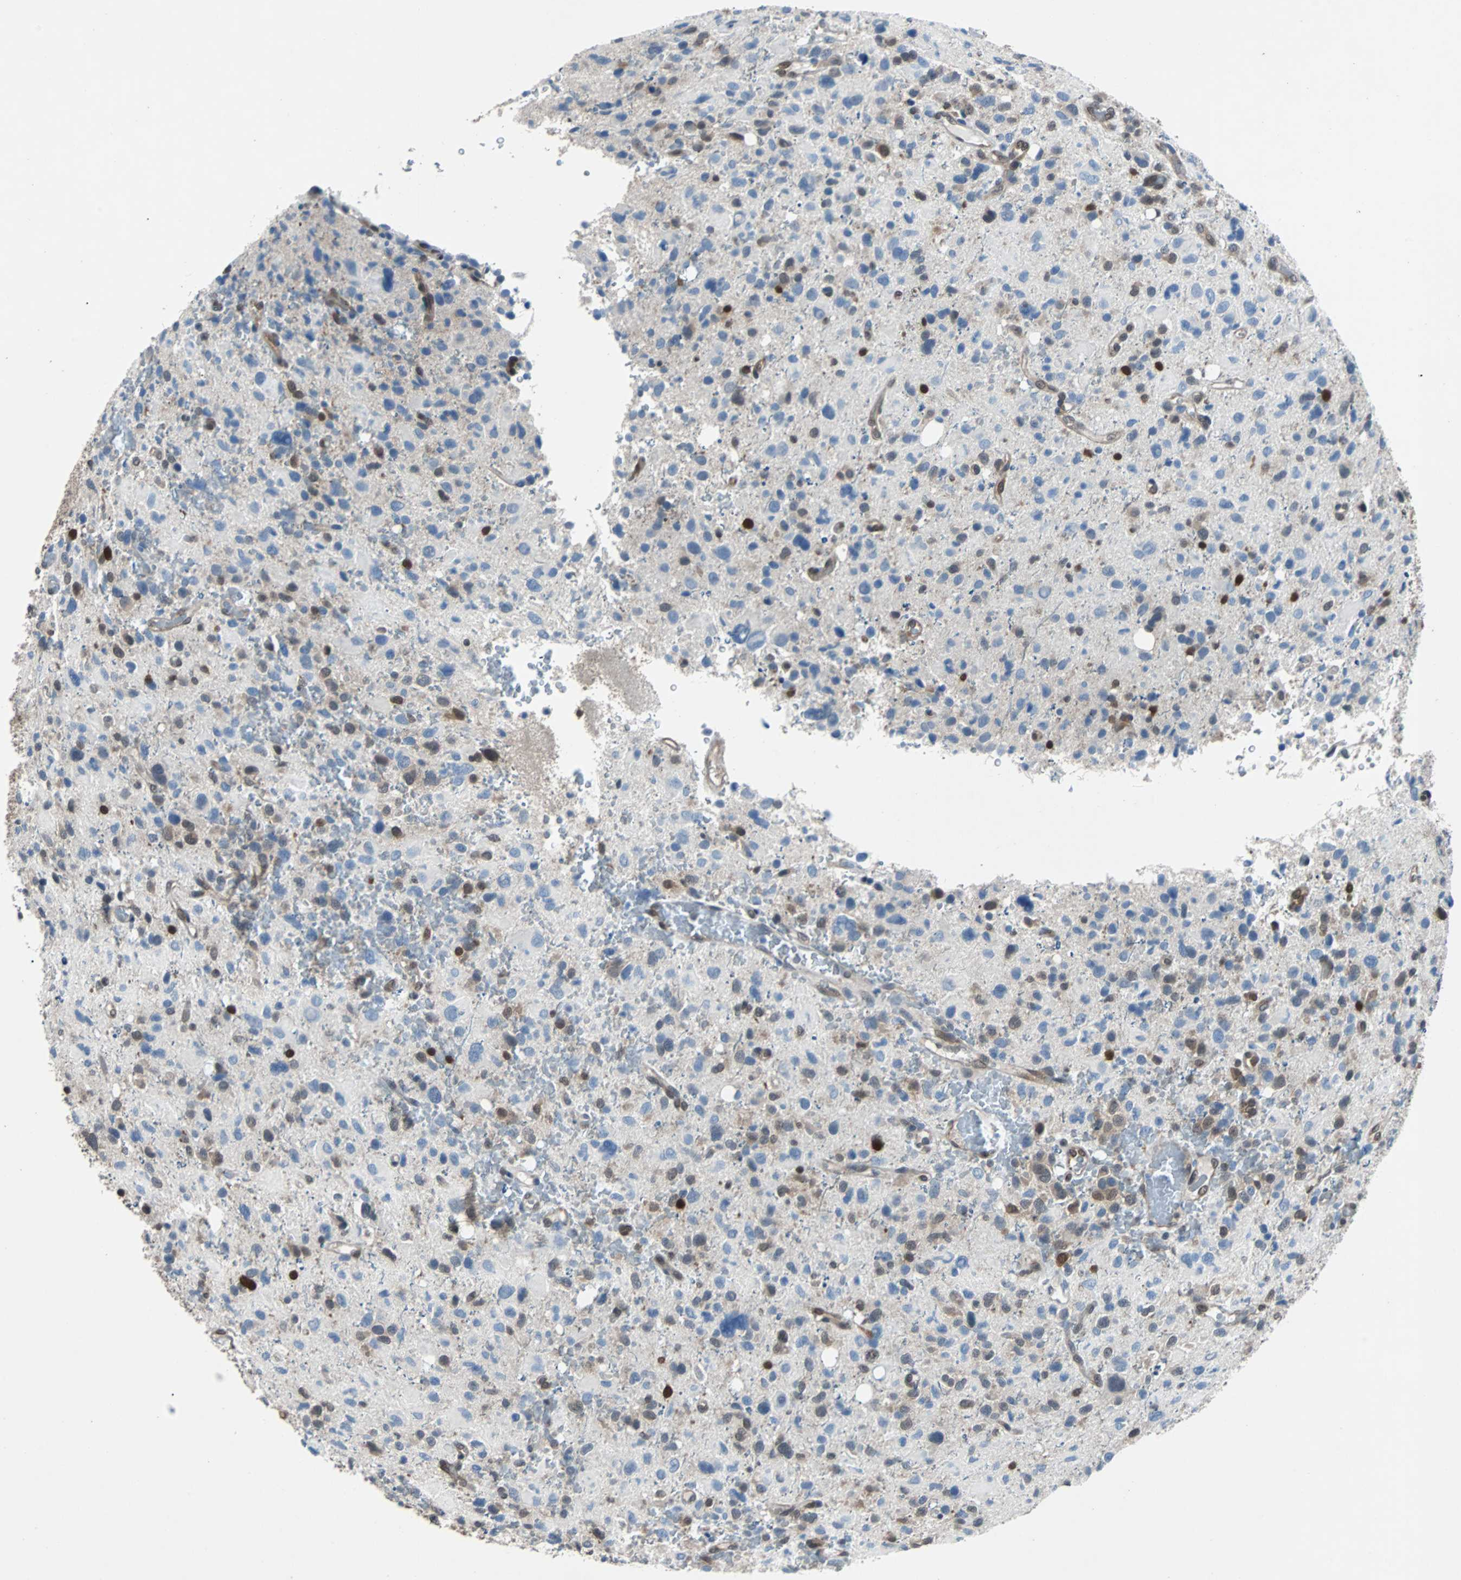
{"staining": {"intensity": "strong", "quantity": "<25%", "location": "nuclear"}, "tissue": "glioma", "cell_type": "Tumor cells", "image_type": "cancer", "snomed": [{"axis": "morphology", "description": "Glioma, malignant, High grade"}, {"axis": "topography", "description": "Brain"}], "caption": "Malignant glioma (high-grade) stained for a protein demonstrates strong nuclear positivity in tumor cells.", "gene": "MAP2K6", "patient": {"sex": "male", "age": 48}}